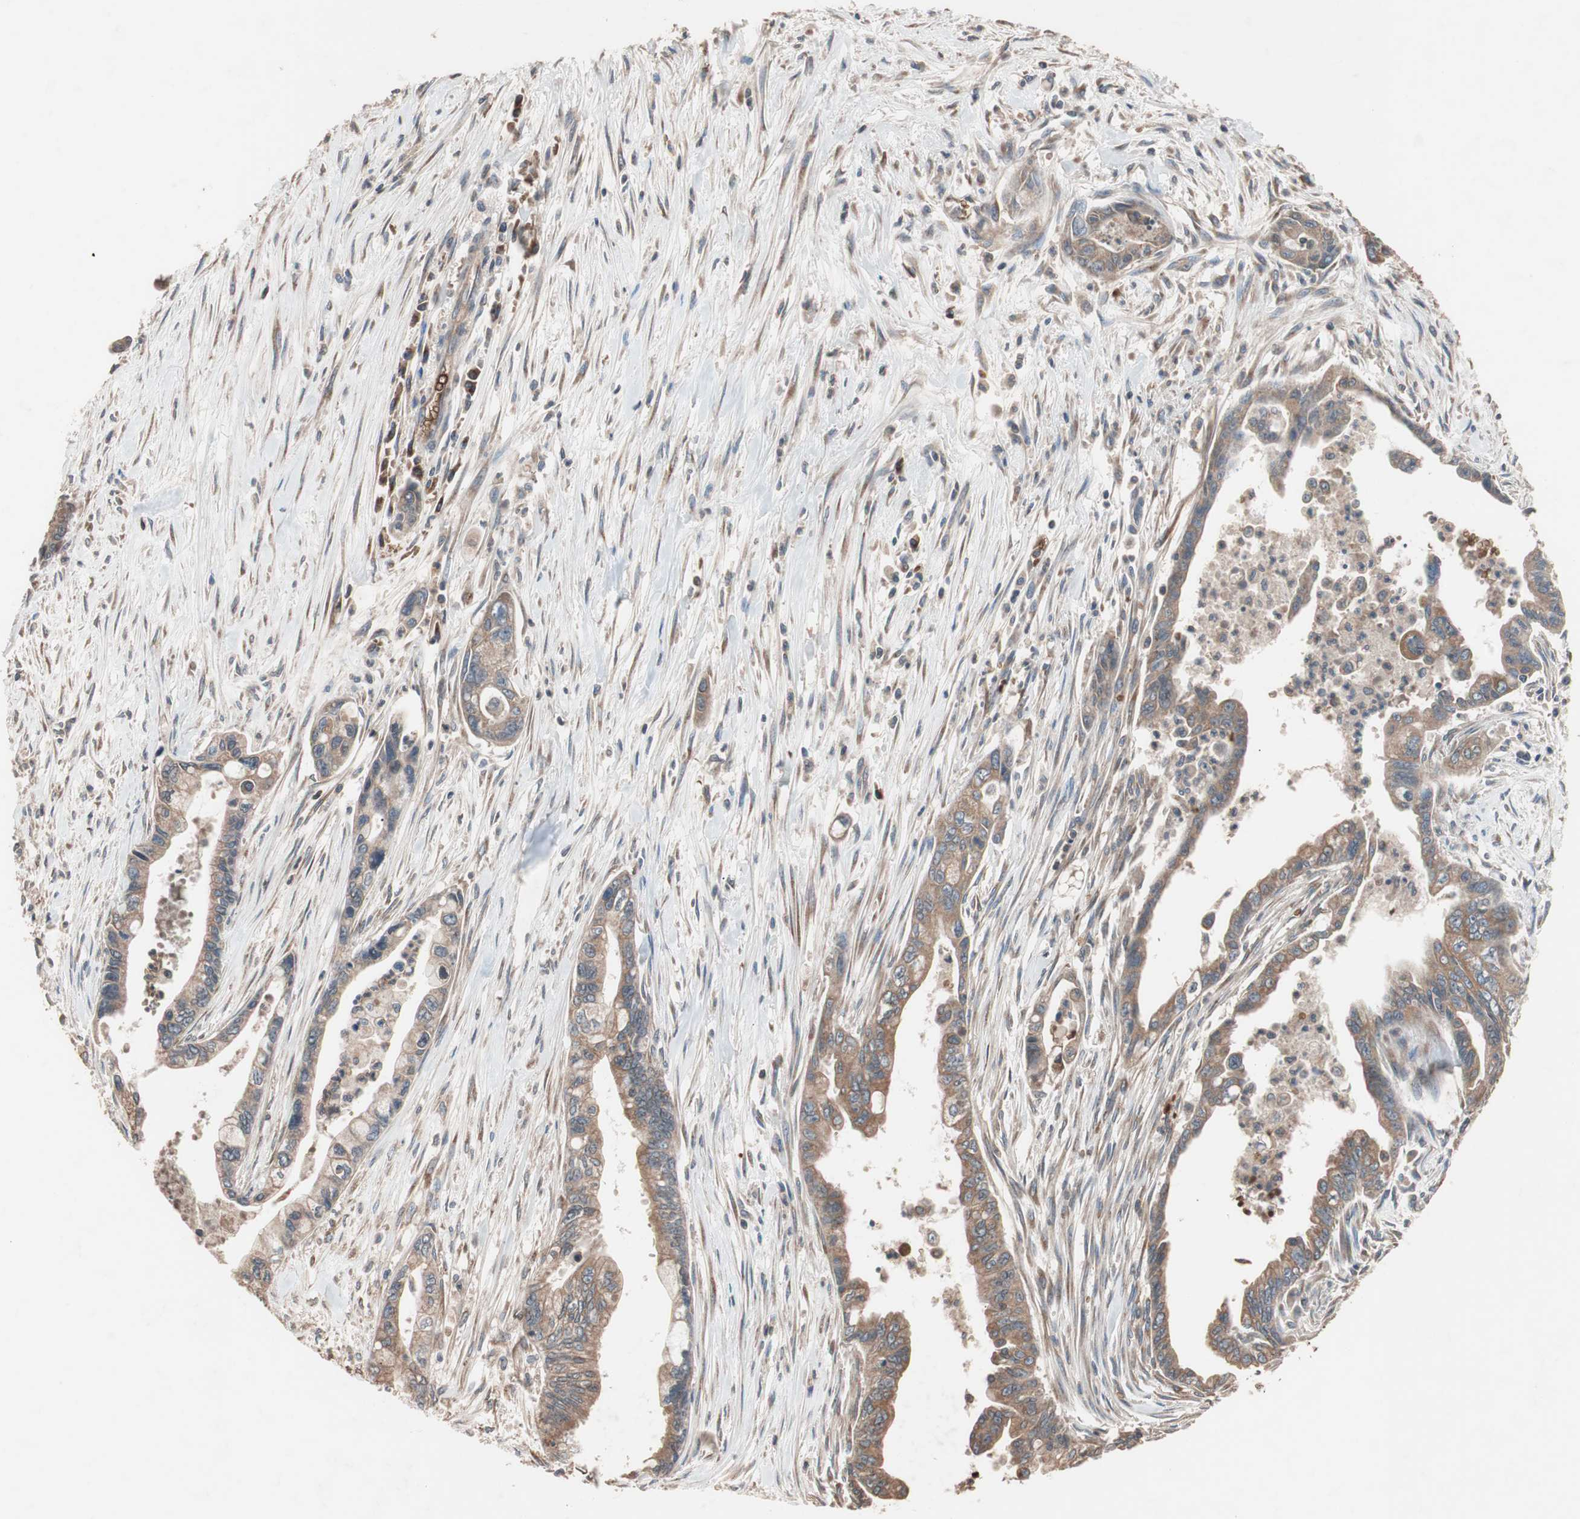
{"staining": {"intensity": "moderate", "quantity": ">75%", "location": "cytoplasmic/membranous"}, "tissue": "pancreatic cancer", "cell_type": "Tumor cells", "image_type": "cancer", "snomed": [{"axis": "morphology", "description": "Adenocarcinoma, NOS"}, {"axis": "topography", "description": "Pancreas"}], "caption": "A micrograph of human pancreatic cancer (adenocarcinoma) stained for a protein reveals moderate cytoplasmic/membranous brown staining in tumor cells.", "gene": "GLYCTK", "patient": {"sex": "male", "age": 70}}